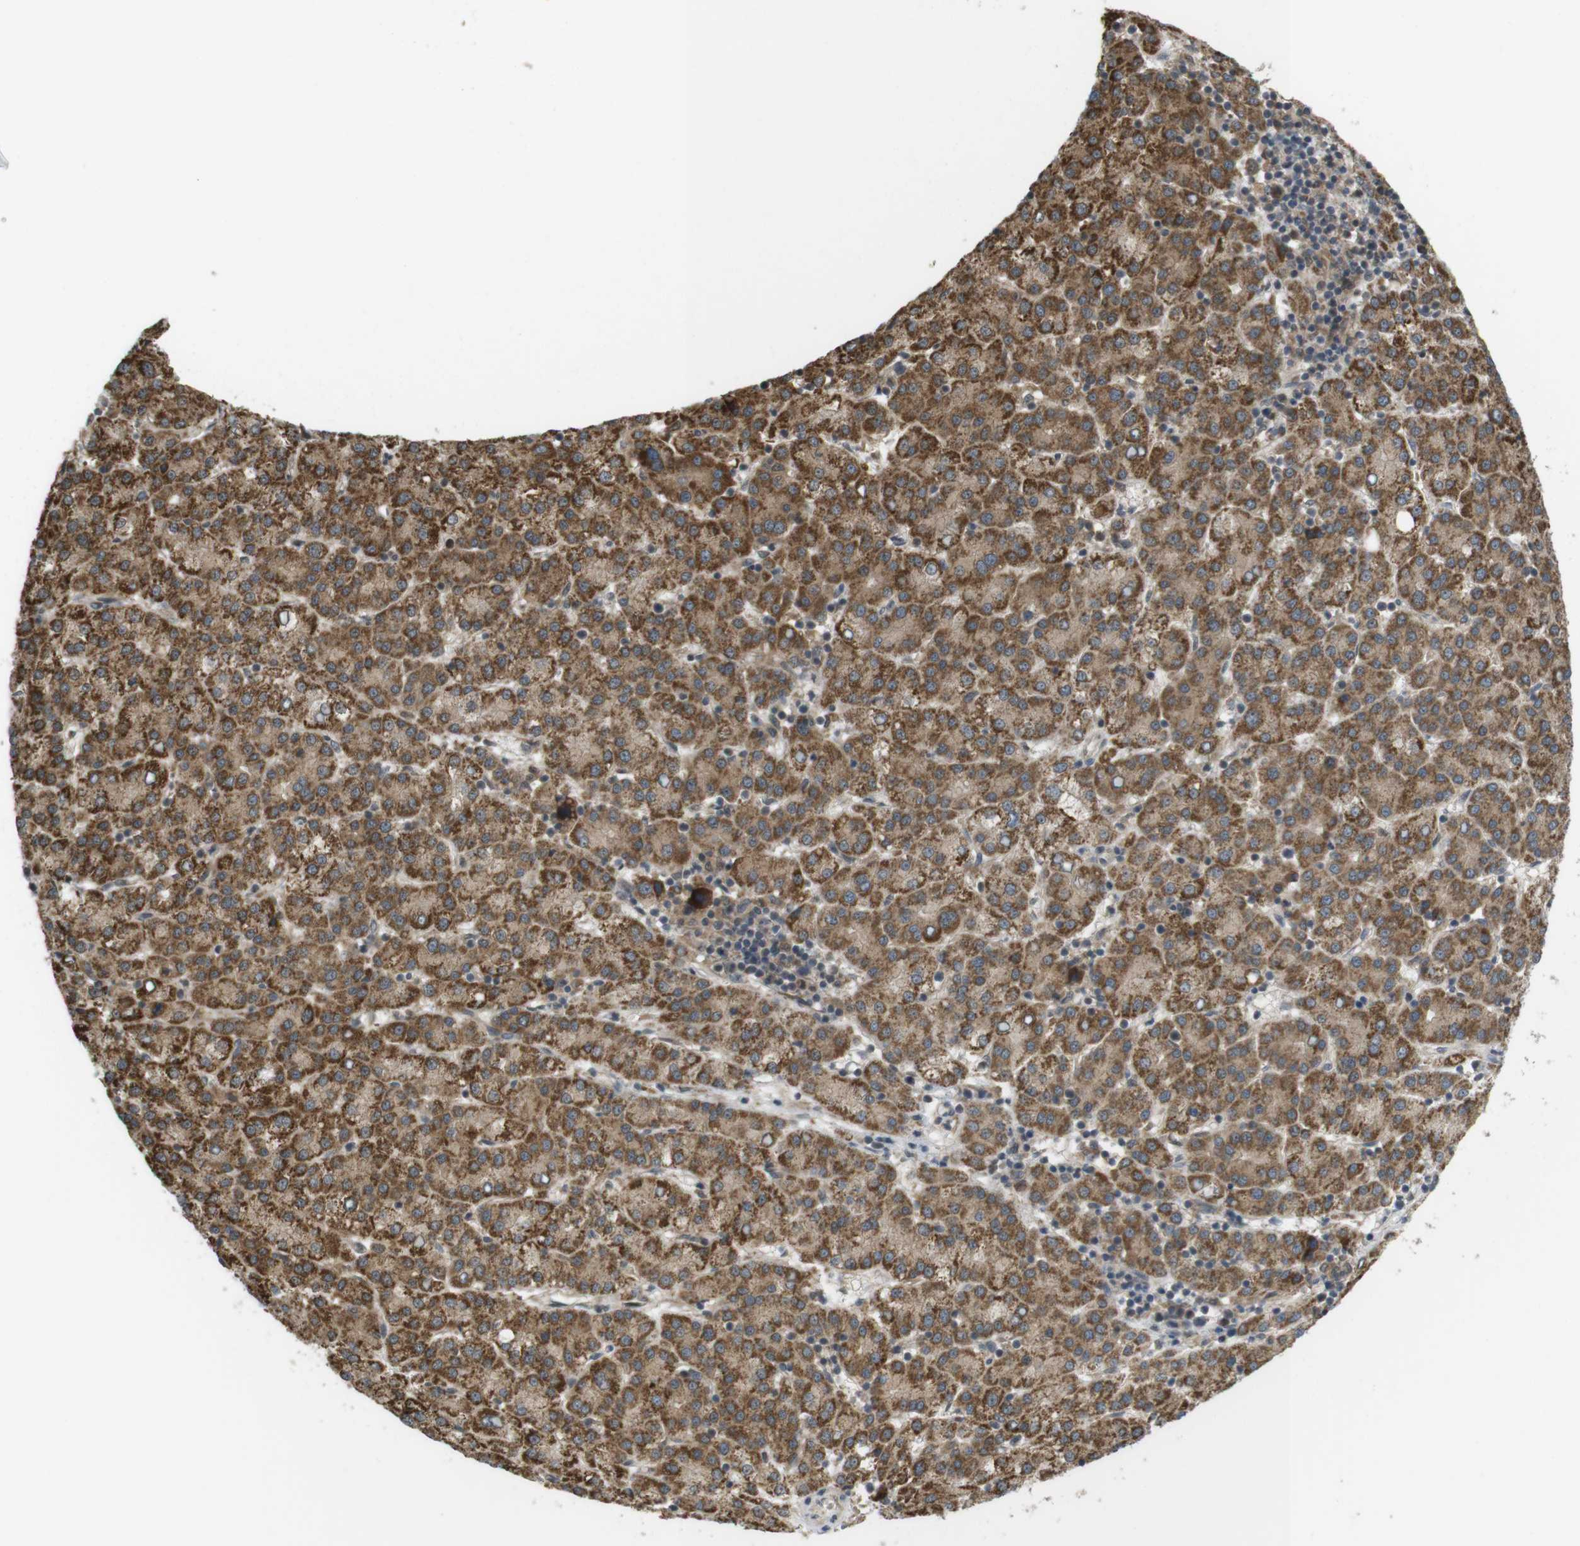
{"staining": {"intensity": "moderate", "quantity": ">75%", "location": "cytoplasmic/membranous"}, "tissue": "liver cancer", "cell_type": "Tumor cells", "image_type": "cancer", "snomed": [{"axis": "morphology", "description": "Carcinoma, Hepatocellular, NOS"}, {"axis": "topography", "description": "Liver"}], "caption": "An image of liver hepatocellular carcinoma stained for a protein exhibits moderate cytoplasmic/membranous brown staining in tumor cells.", "gene": "RNF130", "patient": {"sex": "female", "age": 58}}